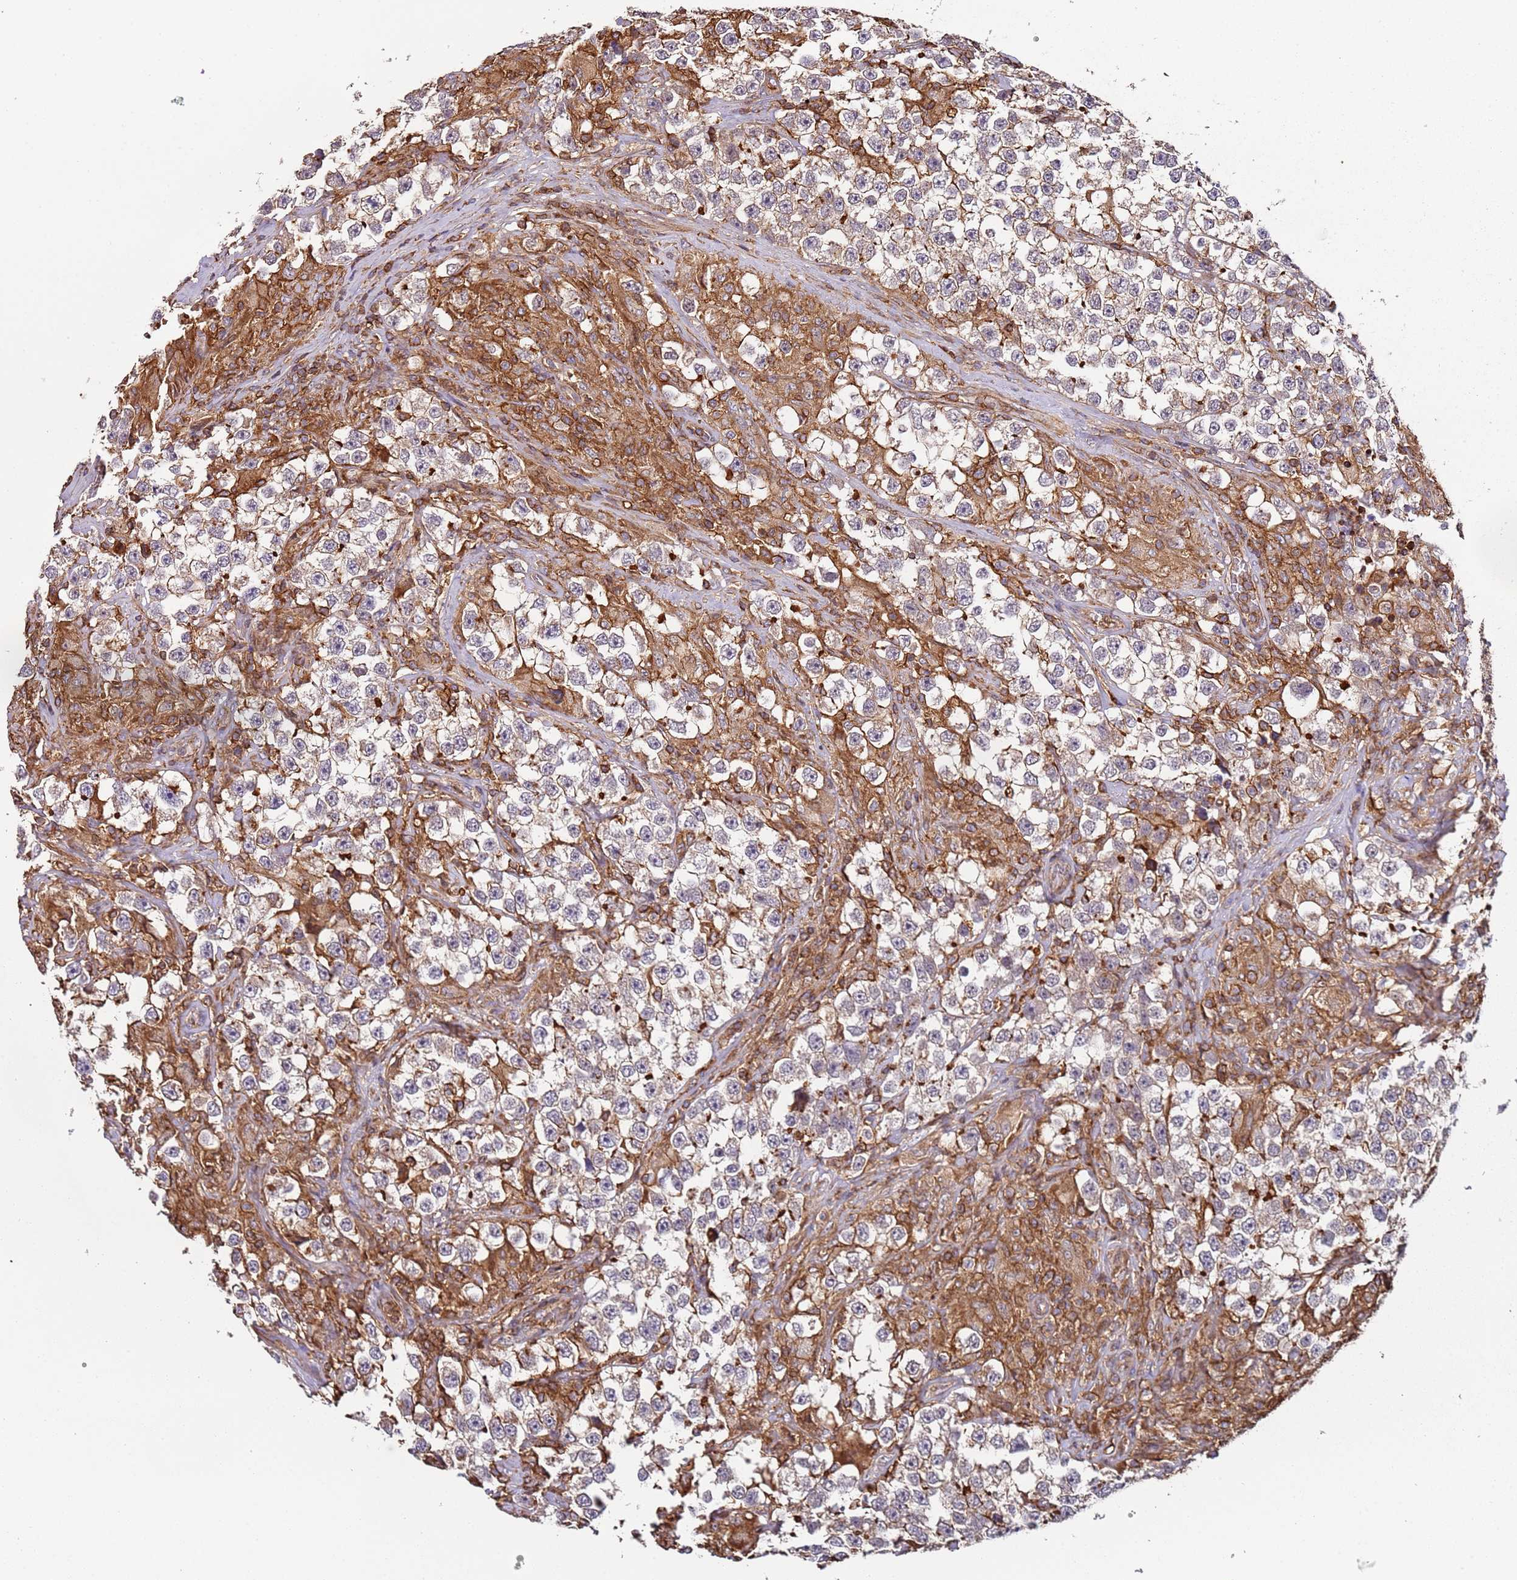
{"staining": {"intensity": "weak", "quantity": "25%-75%", "location": "cytoplasmic/membranous"}, "tissue": "testis cancer", "cell_type": "Tumor cells", "image_type": "cancer", "snomed": [{"axis": "morphology", "description": "Seminoma, NOS"}, {"axis": "topography", "description": "Testis"}], "caption": "Tumor cells show weak cytoplasmic/membranous expression in approximately 25%-75% of cells in seminoma (testis).", "gene": "CYP2U1", "patient": {"sex": "male", "age": 46}}